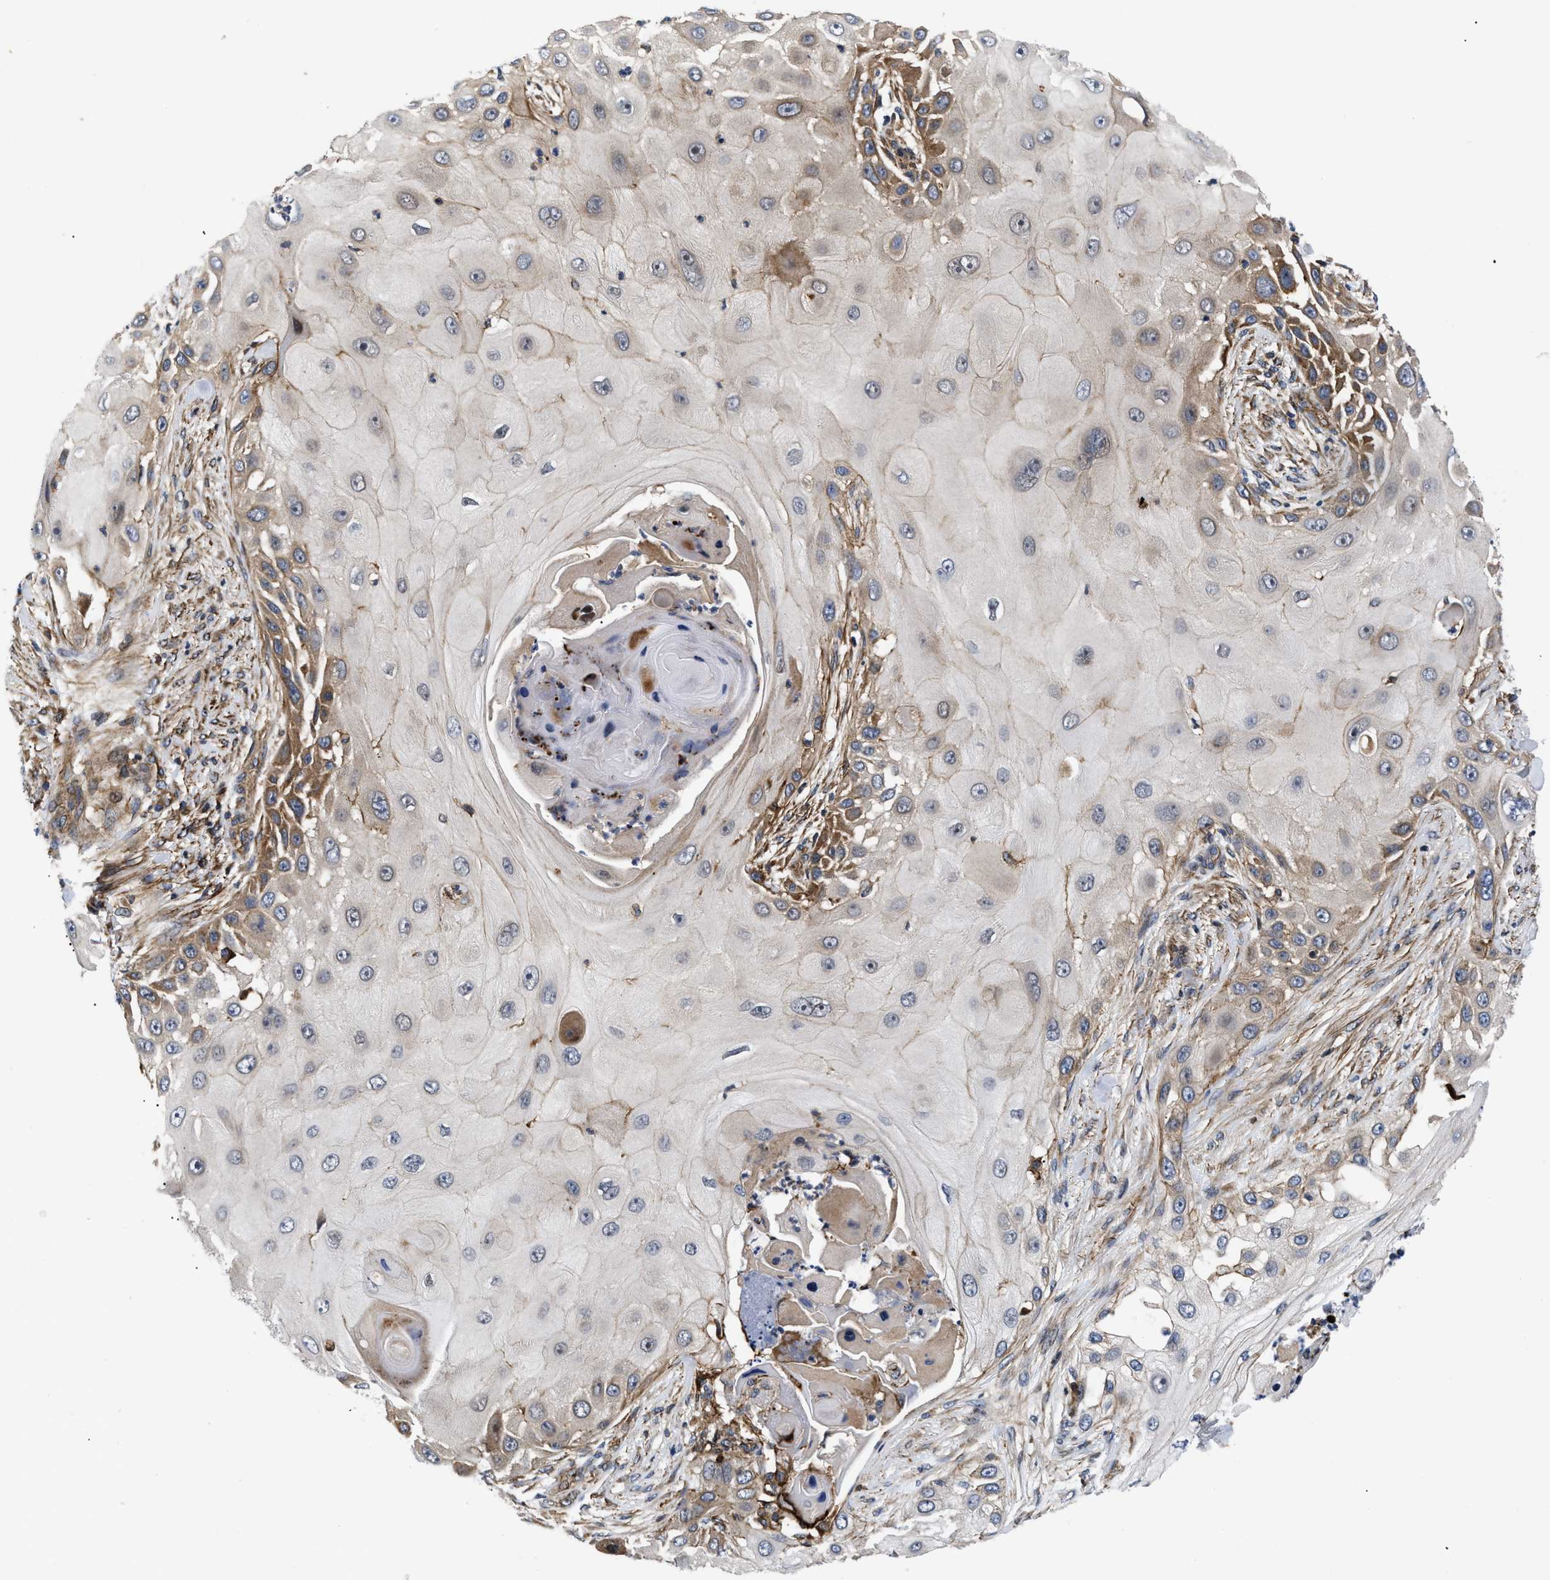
{"staining": {"intensity": "moderate", "quantity": "<25%", "location": "cytoplasmic/membranous"}, "tissue": "skin cancer", "cell_type": "Tumor cells", "image_type": "cancer", "snomed": [{"axis": "morphology", "description": "Squamous cell carcinoma, NOS"}, {"axis": "topography", "description": "Skin"}], "caption": "Immunohistochemistry (IHC) micrograph of neoplastic tissue: human squamous cell carcinoma (skin) stained using immunohistochemistry (IHC) reveals low levels of moderate protein expression localized specifically in the cytoplasmic/membranous of tumor cells, appearing as a cytoplasmic/membranous brown color.", "gene": "SPAST", "patient": {"sex": "female", "age": 44}}